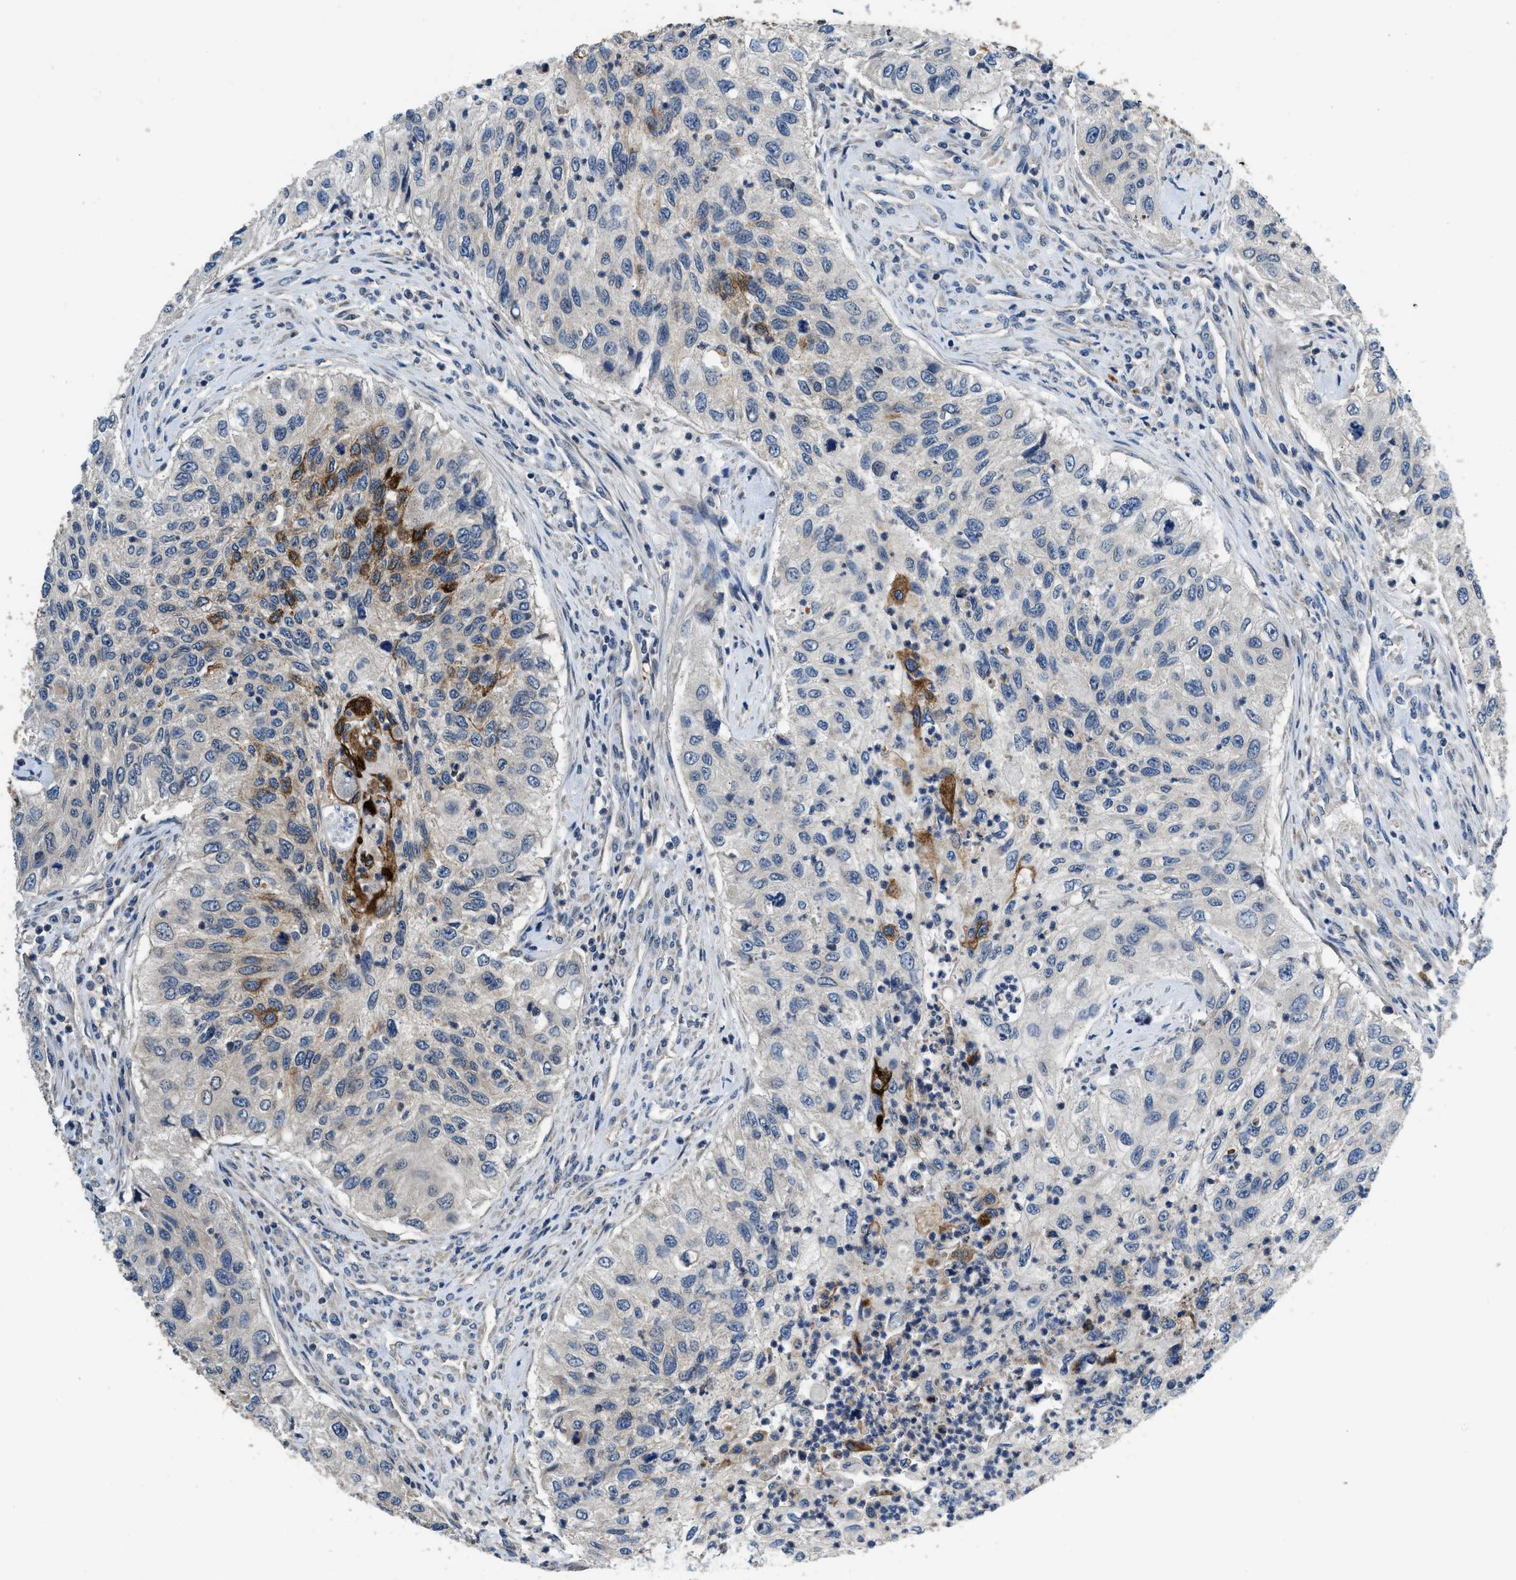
{"staining": {"intensity": "moderate", "quantity": "<25%", "location": "cytoplasmic/membranous"}, "tissue": "urothelial cancer", "cell_type": "Tumor cells", "image_type": "cancer", "snomed": [{"axis": "morphology", "description": "Urothelial carcinoma, High grade"}, {"axis": "topography", "description": "Urinary bladder"}], "caption": "This photomicrograph shows IHC staining of human urothelial cancer, with low moderate cytoplasmic/membranous positivity in approximately <25% of tumor cells.", "gene": "IL3RA", "patient": {"sex": "female", "age": 60}}